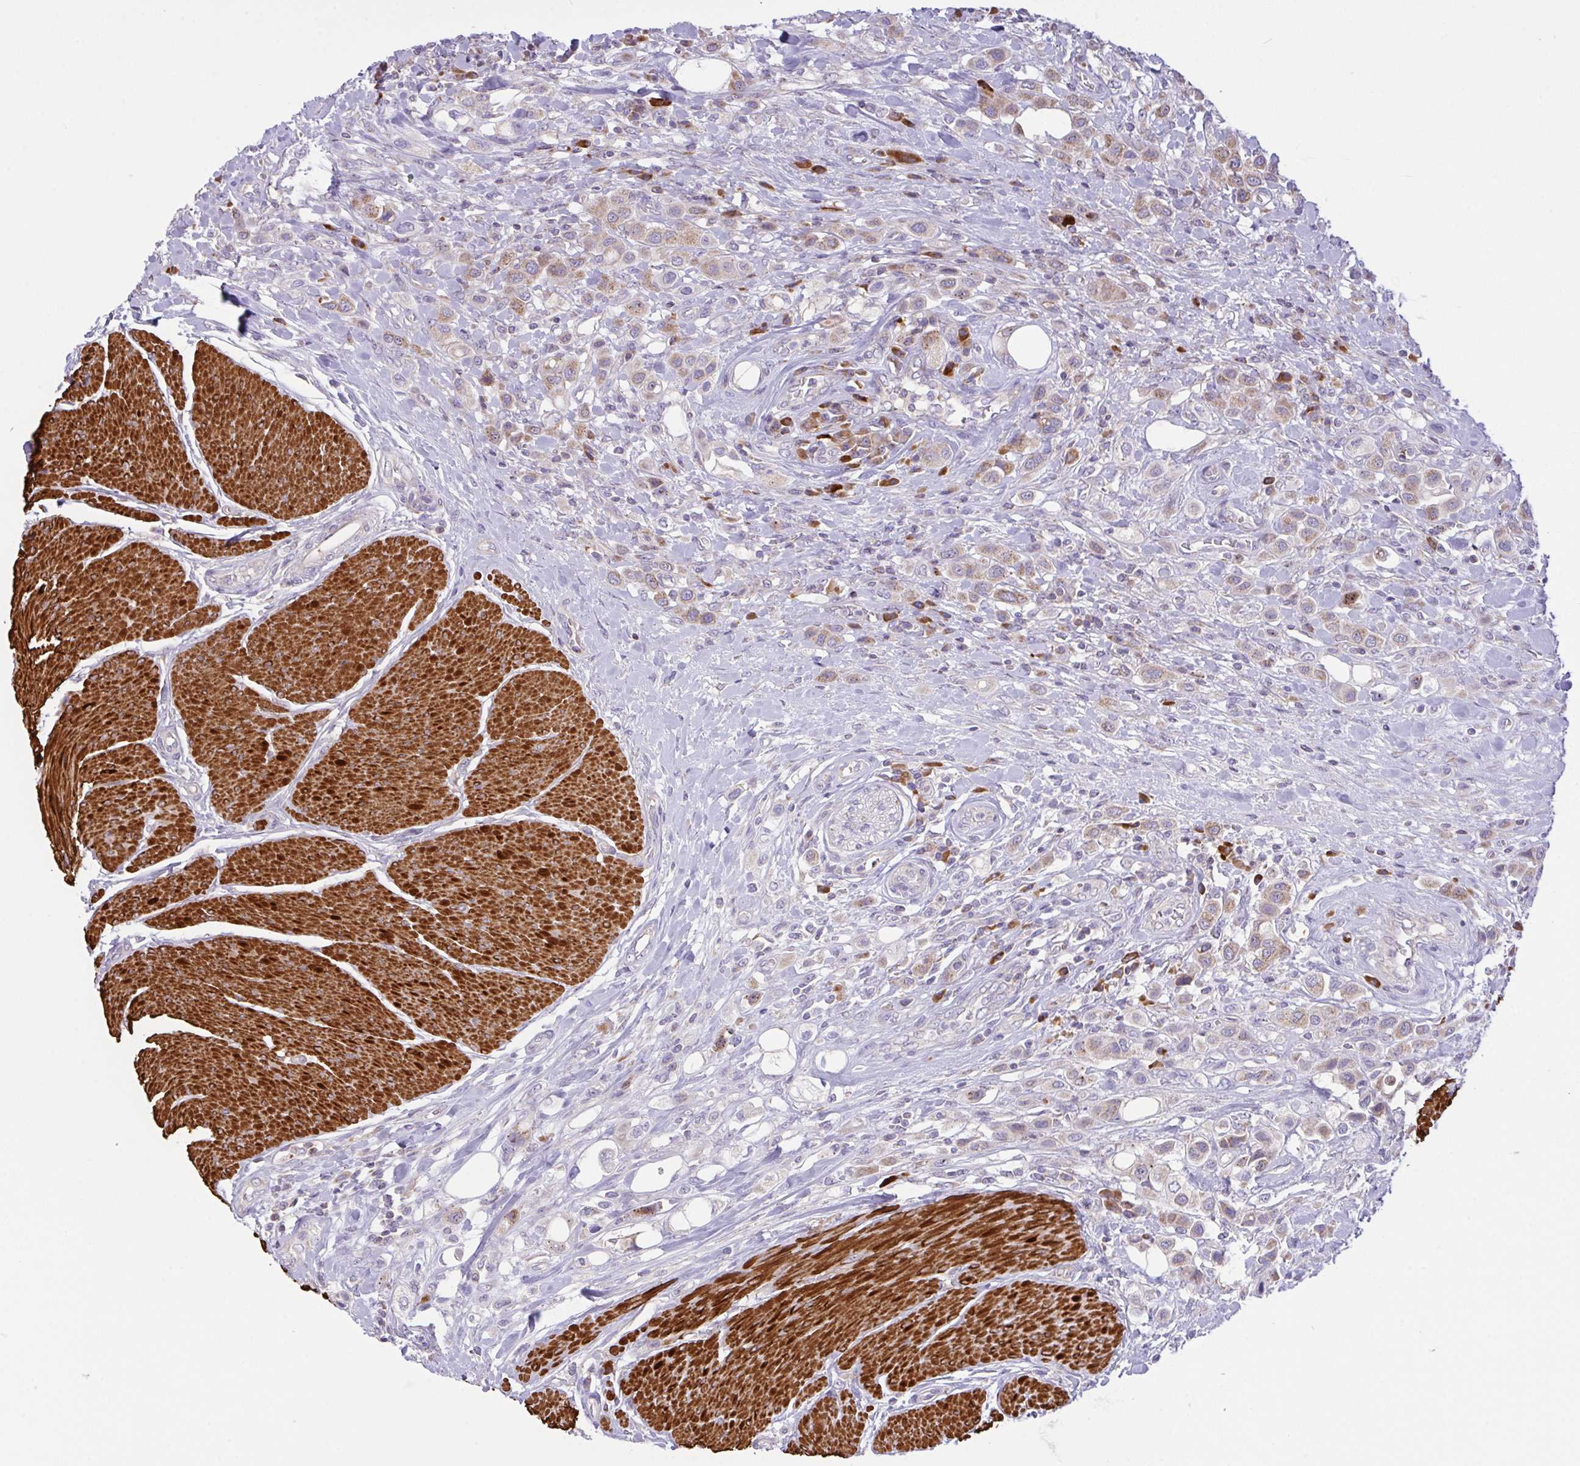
{"staining": {"intensity": "weak", "quantity": ">75%", "location": "cytoplasmic/membranous"}, "tissue": "urothelial cancer", "cell_type": "Tumor cells", "image_type": "cancer", "snomed": [{"axis": "morphology", "description": "Urothelial carcinoma, High grade"}, {"axis": "topography", "description": "Urinary bladder"}], "caption": "The immunohistochemical stain highlights weak cytoplasmic/membranous staining in tumor cells of urothelial carcinoma (high-grade) tissue. (DAB IHC with brightfield microscopy, high magnification).", "gene": "CHDH", "patient": {"sex": "male", "age": 50}}